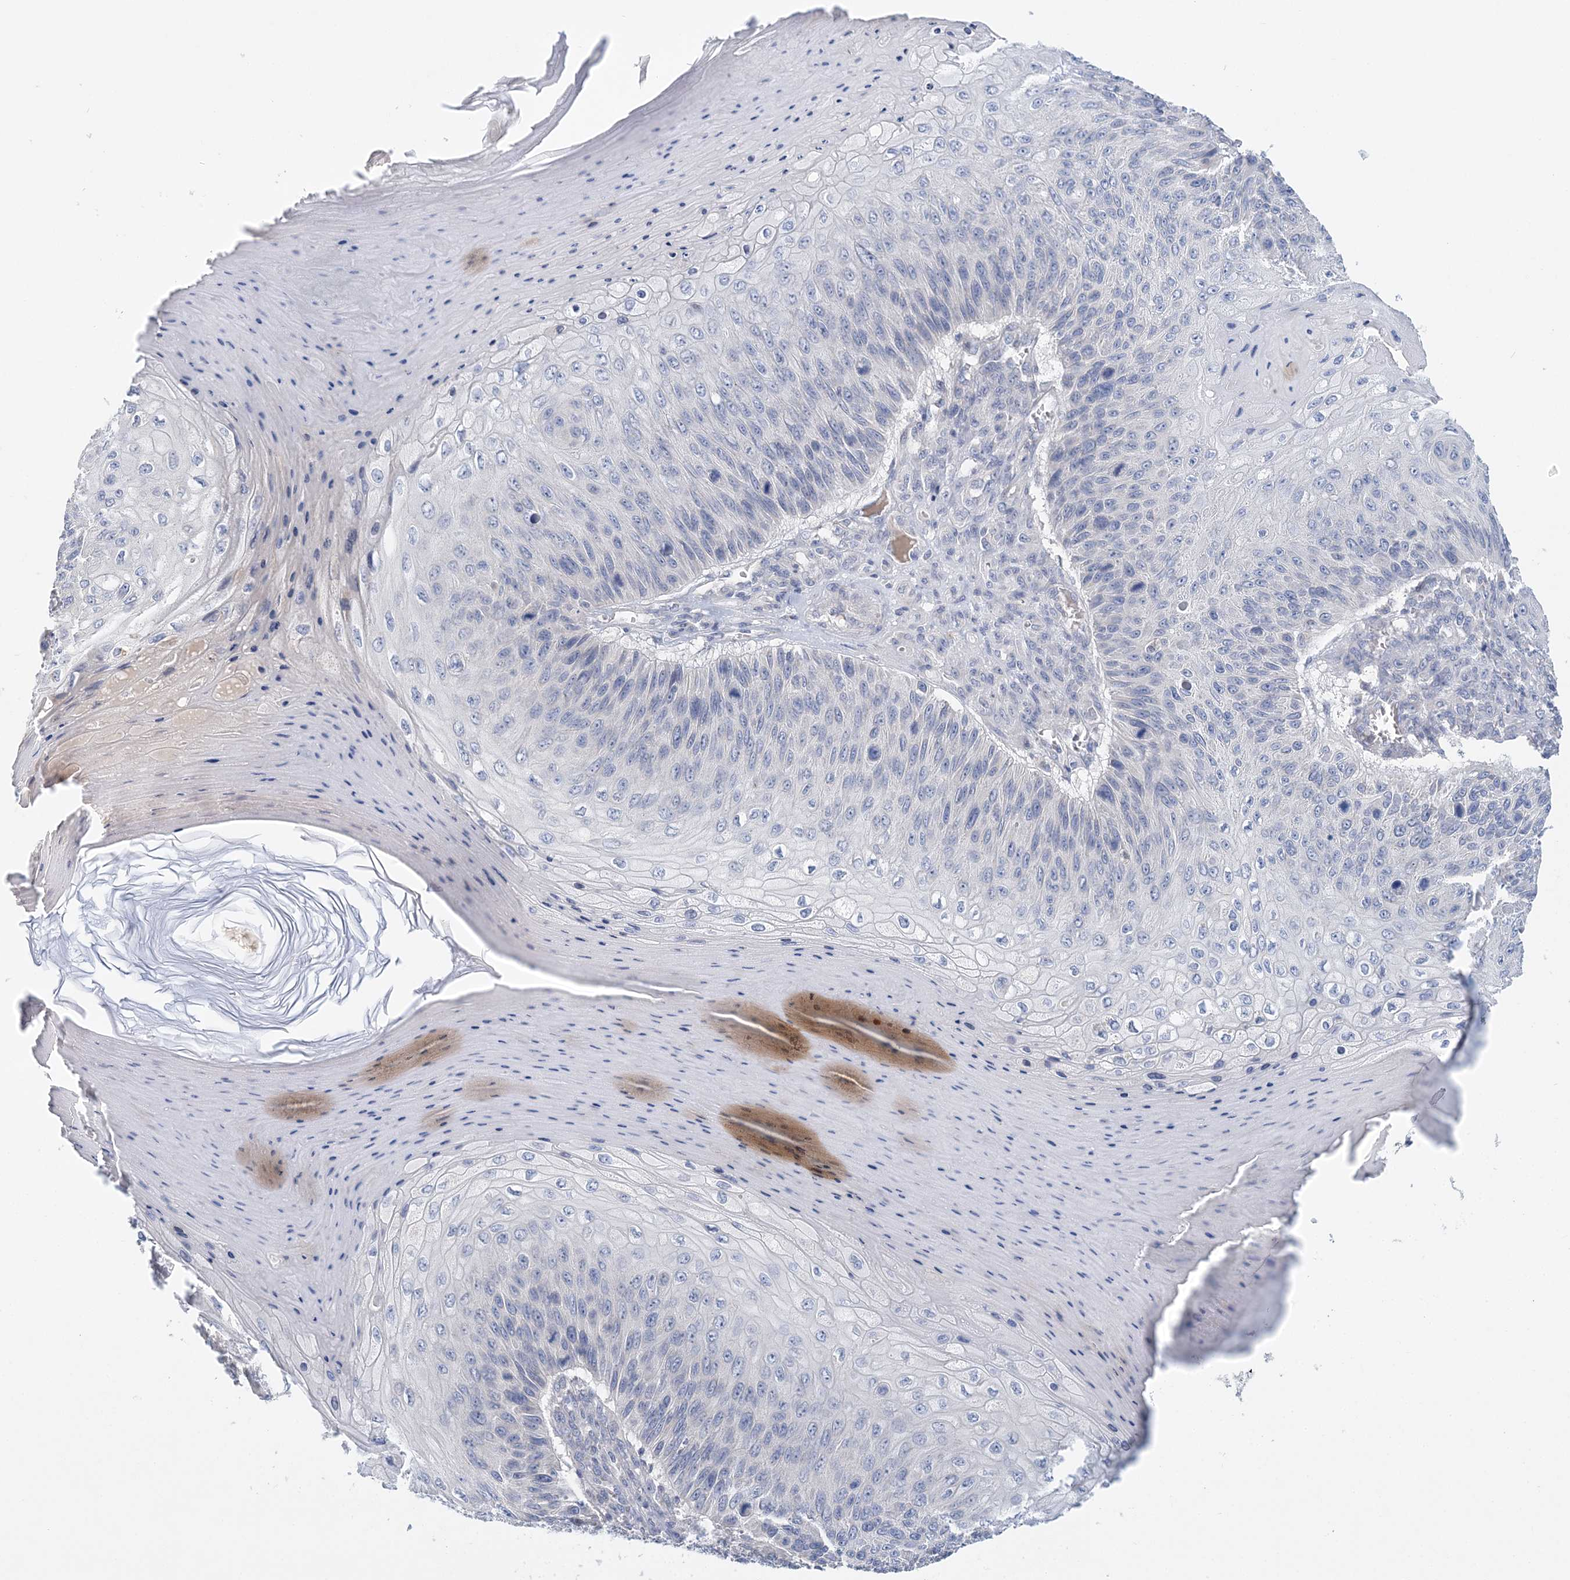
{"staining": {"intensity": "negative", "quantity": "none", "location": "none"}, "tissue": "skin cancer", "cell_type": "Tumor cells", "image_type": "cancer", "snomed": [{"axis": "morphology", "description": "Squamous cell carcinoma, NOS"}, {"axis": "topography", "description": "Skin"}], "caption": "High power microscopy image of an immunohistochemistry (IHC) micrograph of skin squamous cell carcinoma, revealing no significant expression in tumor cells.", "gene": "LRRIQ4", "patient": {"sex": "female", "age": 88}}